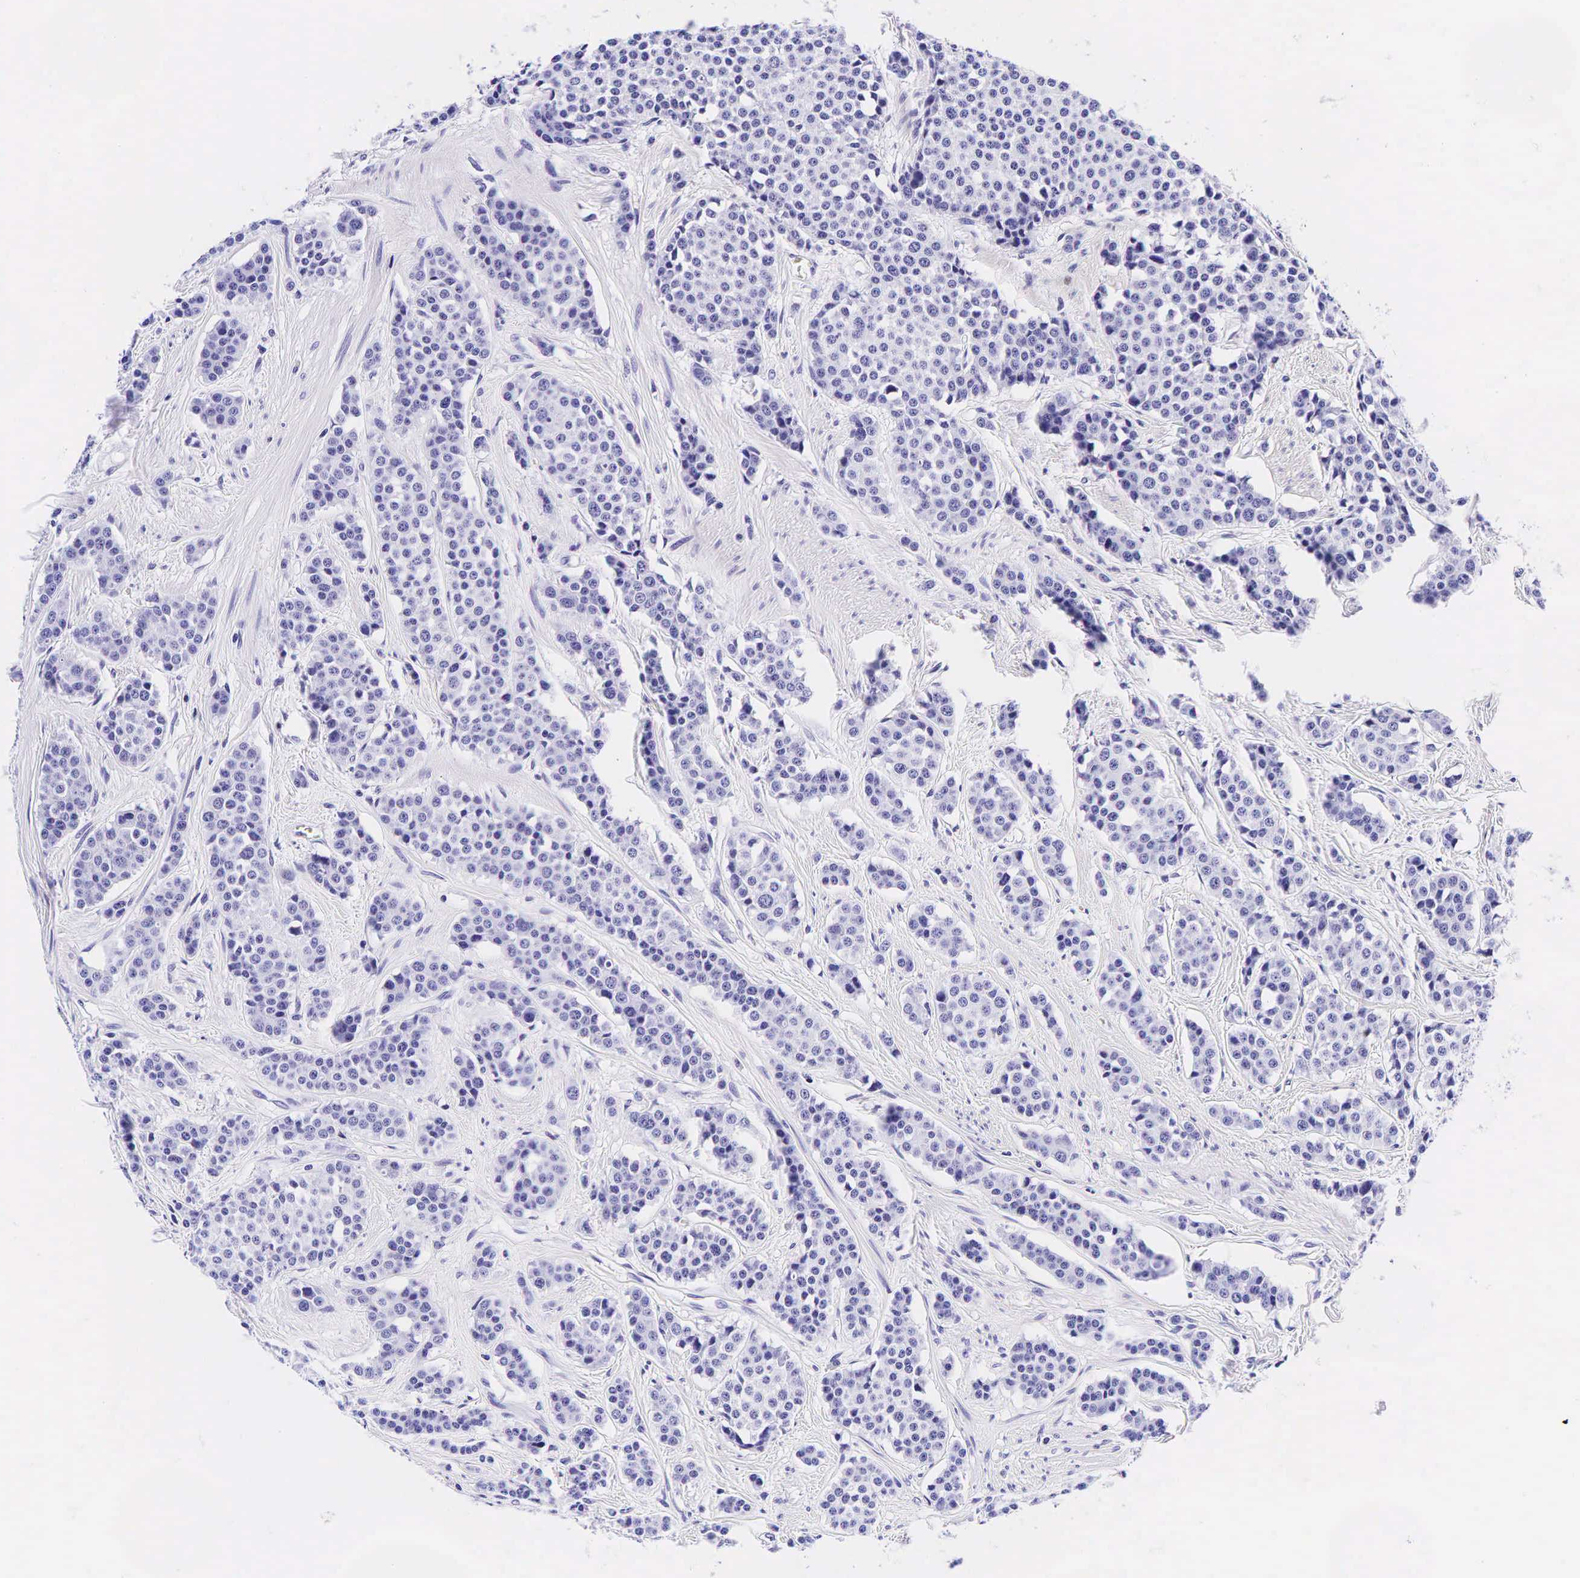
{"staining": {"intensity": "negative", "quantity": "none", "location": "none"}, "tissue": "carcinoid", "cell_type": "Tumor cells", "image_type": "cancer", "snomed": [{"axis": "morphology", "description": "Carcinoid, malignant, NOS"}, {"axis": "topography", "description": "Small intestine"}], "caption": "Tumor cells show no significant staining in malignant carcinoid.", "gene": "GAST", "patient": {"sex": "male", "age": 60}}